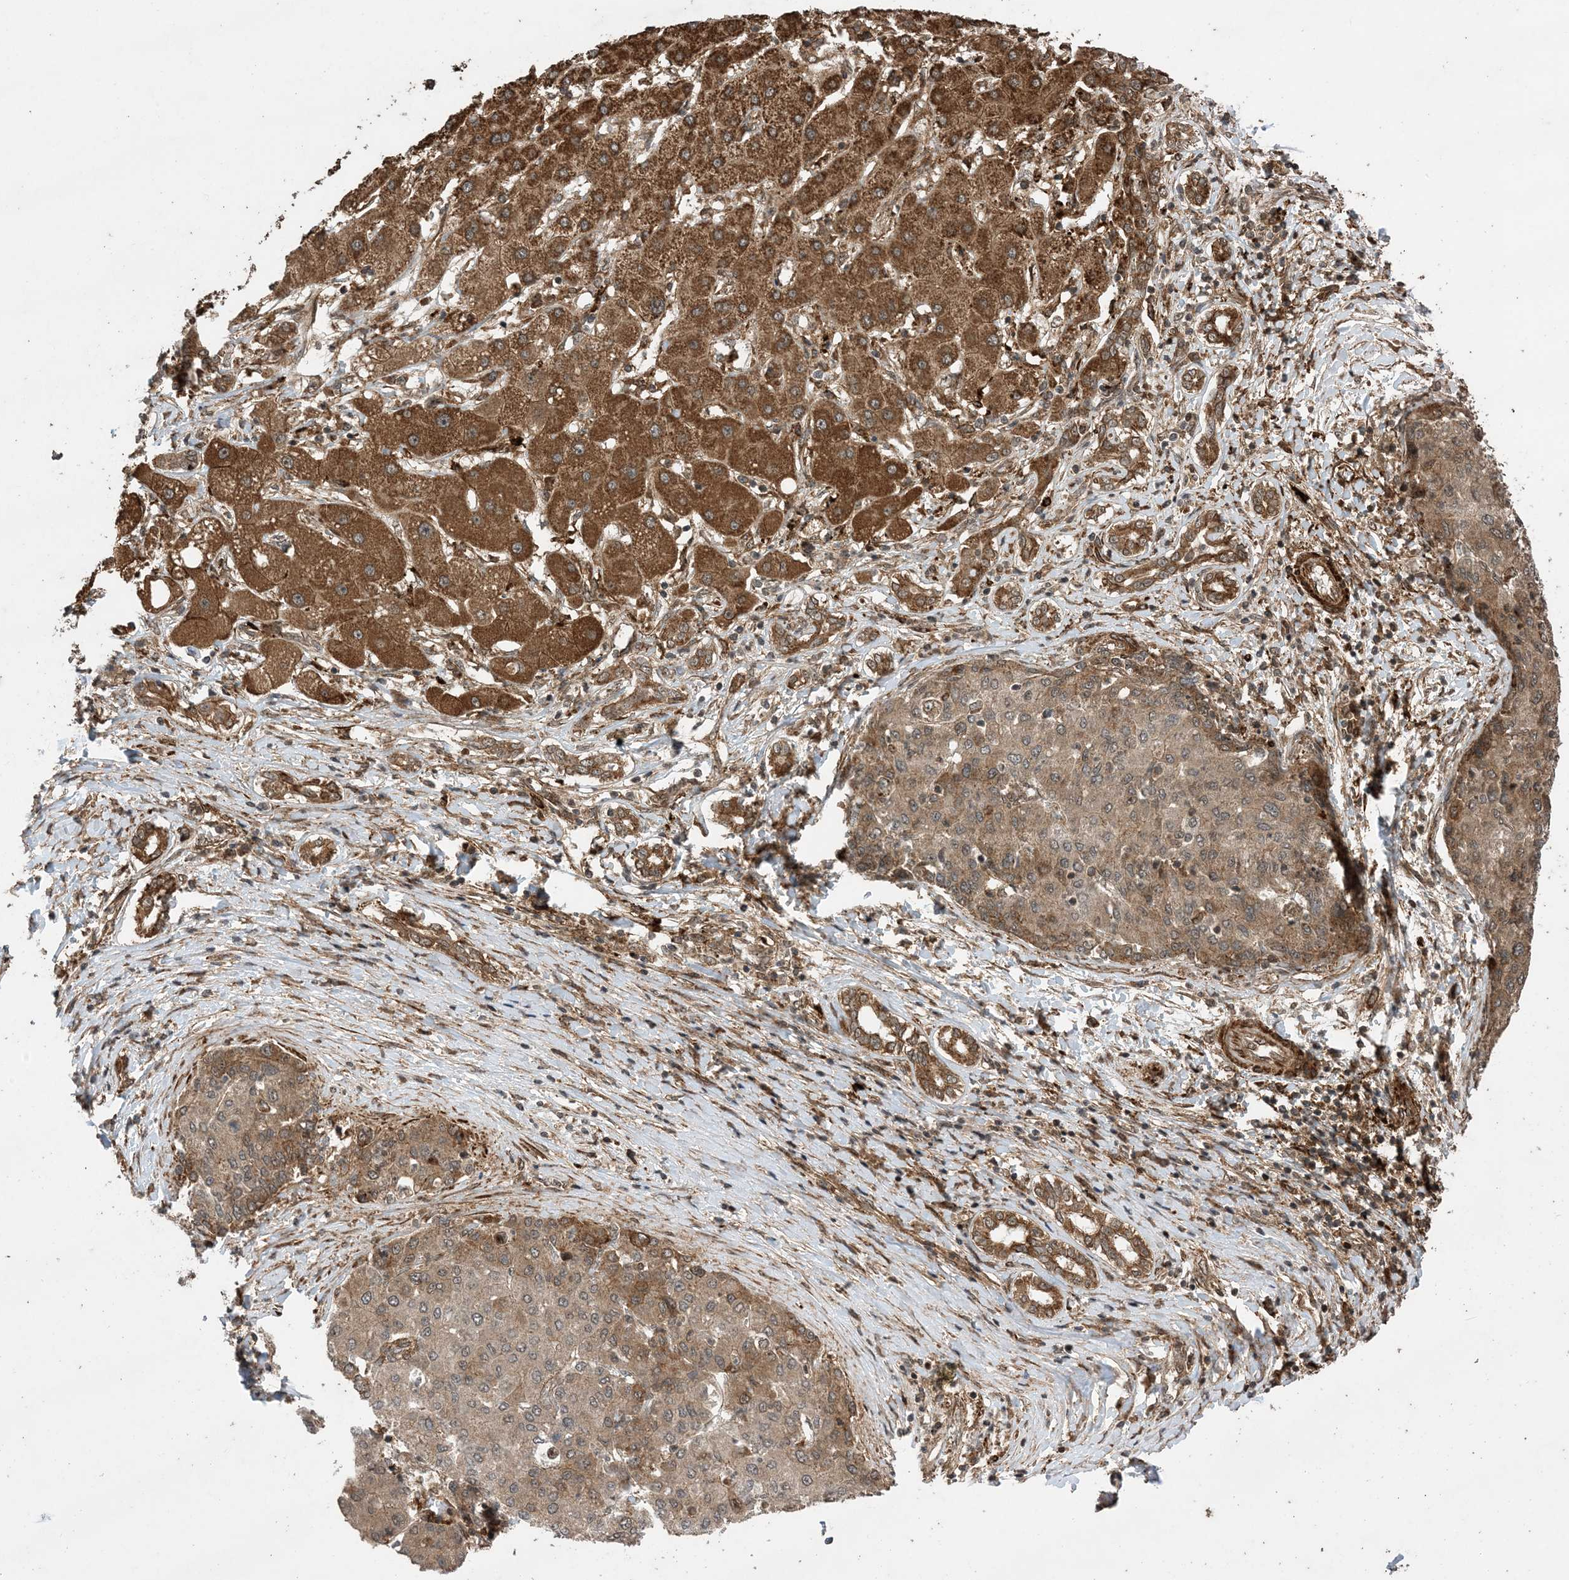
{"staining": {"intensity": "moderate", "quantity": ">75%", "location": "cytoplasmic/membranous"}, "tissue": "liver cancer", "cell_type": "Tumor cells", "image_type": "cancer", "snomed": [{"axis": "morphology", "description": "Carcinoma, Hepatocellular, NOS"}, {"axis": "topography", "description": "Liver"}], "caption": "Human hepatocellular carcinoma (liver) stained for a protein (brown) shows moderate cytoplasmic/membranous positive expression in approximately >75% of tumor cells.", "gene": "ZNF511", "patient": {"sex": "male", "age": 65}}